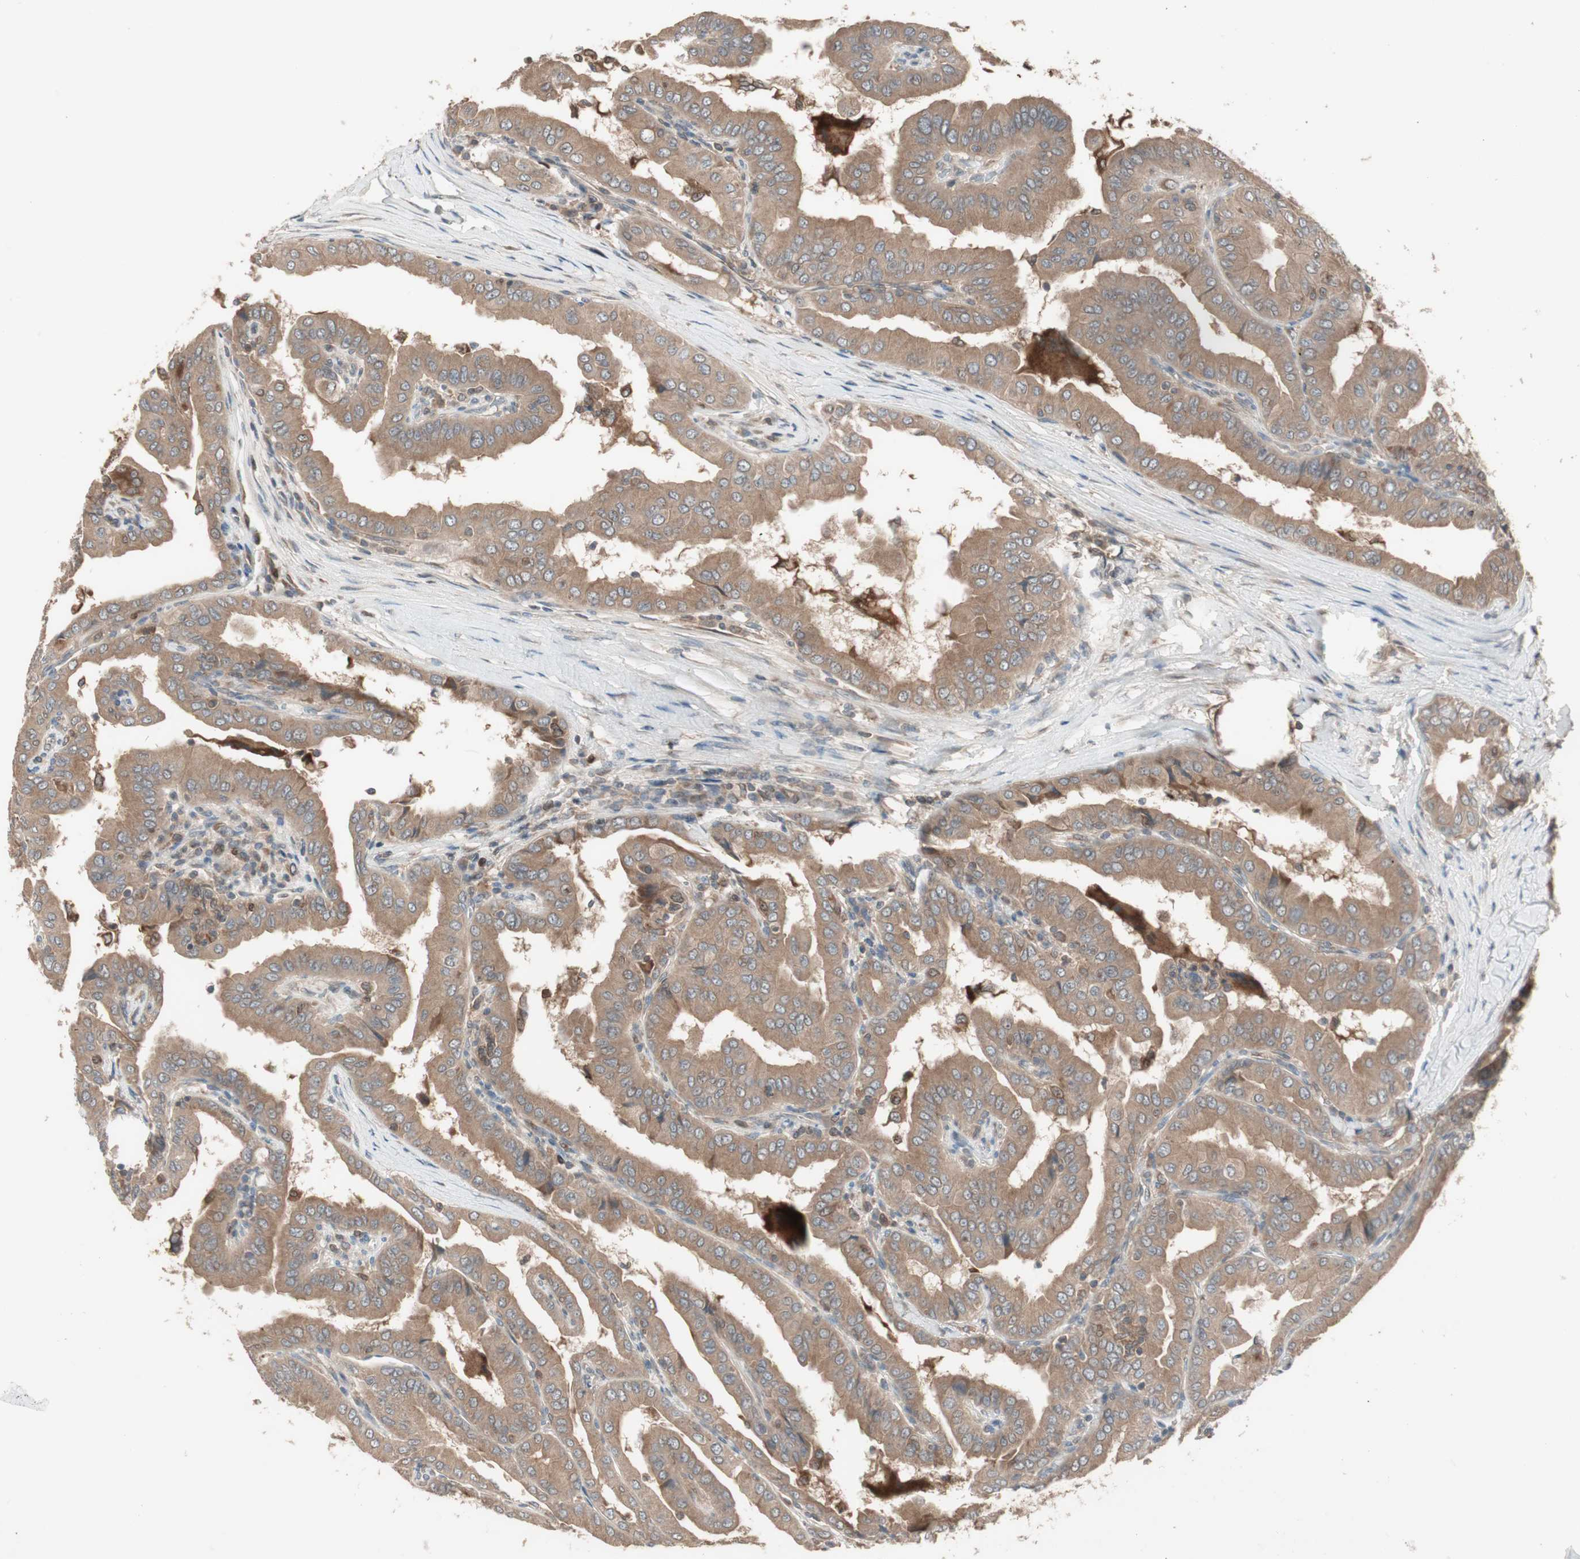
{"staining": {"intensity": "weak", "quantity": ">75%", "location": "cytoplasmic/membranous"}, "tissue": "thyroid cancer", "cell_type": "Tumor cells", "image_type": "cancer", "snomed": [{"axis": "morphology", "description": "Papillary adenocarcinoma, NOS"}, {"axis": "topography", "description": "Thyroid gland"}], "caption": "A micrograph of human thyroid cancer (papillary adenocarcinoma) stained for a protein reveals weak cytoplasmic/membranous brown staining in tumor cells.", "gene": "ATP6AP2", "patient": {"sex": "male", "age": 33}}